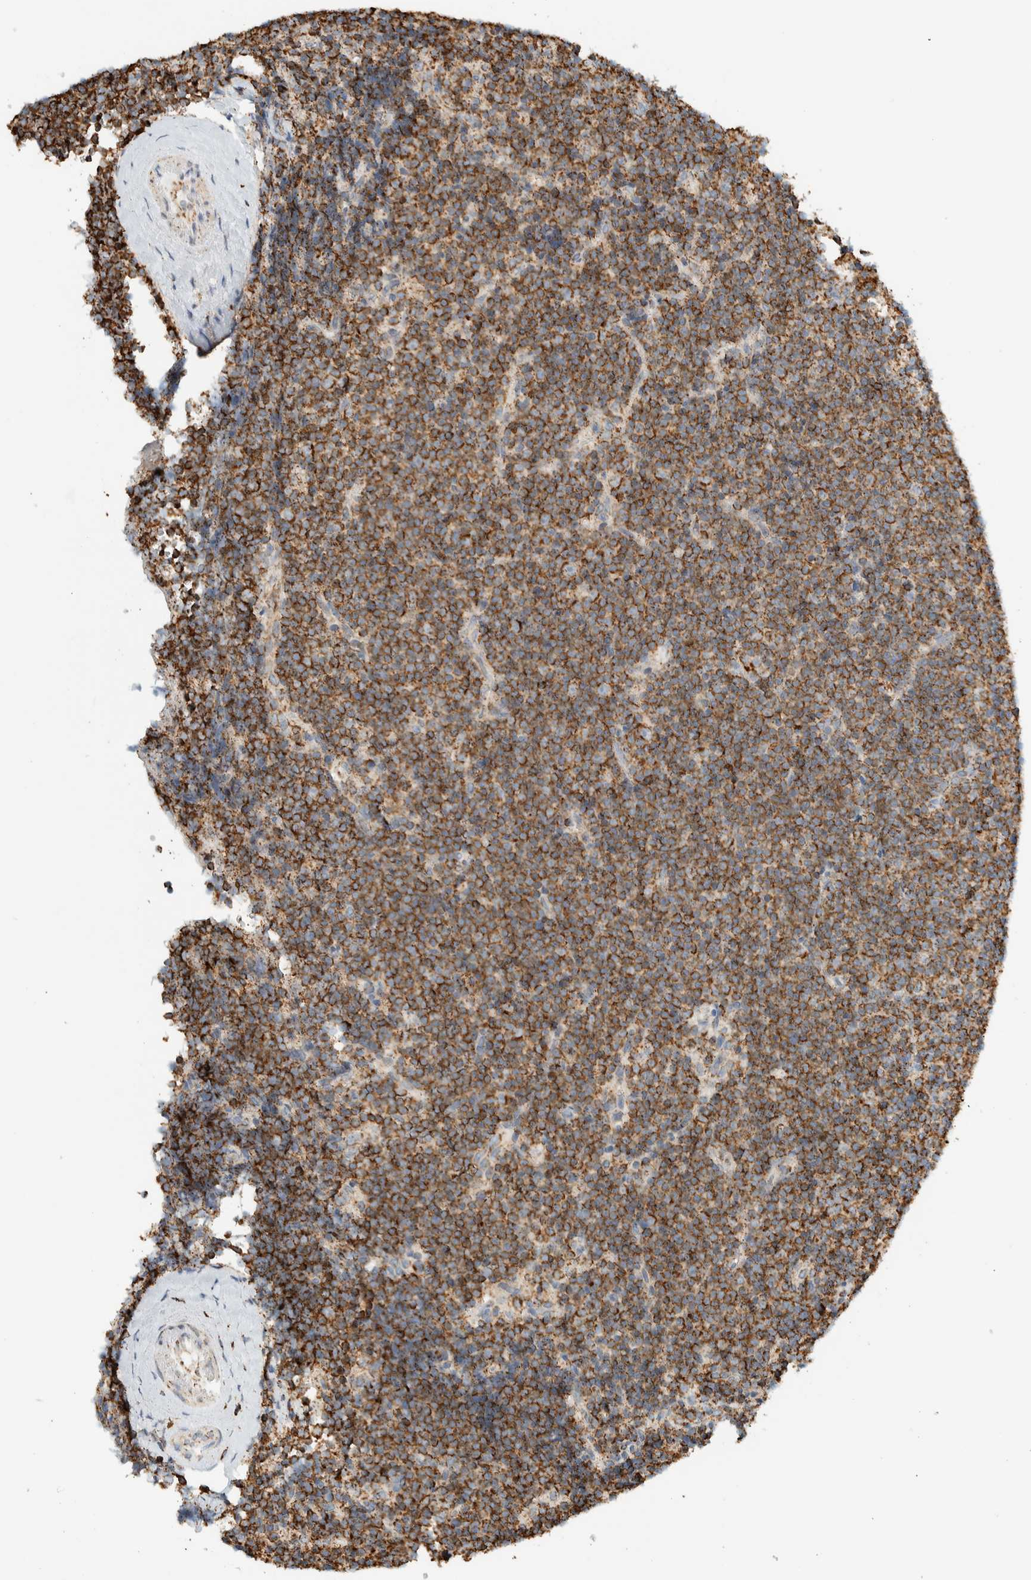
{"staining": {"intensity": "moderate", "quantity": ">75%", "location": "cytoplasmic/membranous"}, "tissue": "lymphoma", "cell_type": "Tumor cells", "image_type": "cancer", "snomed": [{"axis": "morphology", "description": "Malignant lymphoma, non-Hodgkin's type, Low grade"}, {"axis": "topography", "description": "Lymph node"}], "caption": "Brown immunohistochemical staining in low-grade malignant lymphoma, non-Hodgkin's type displays moderate cytoplasmic/membranous expression in approximately >75% of tumor cells.", "gene": "ZNF454", "patient": {"sex": "female", "age": 67}}